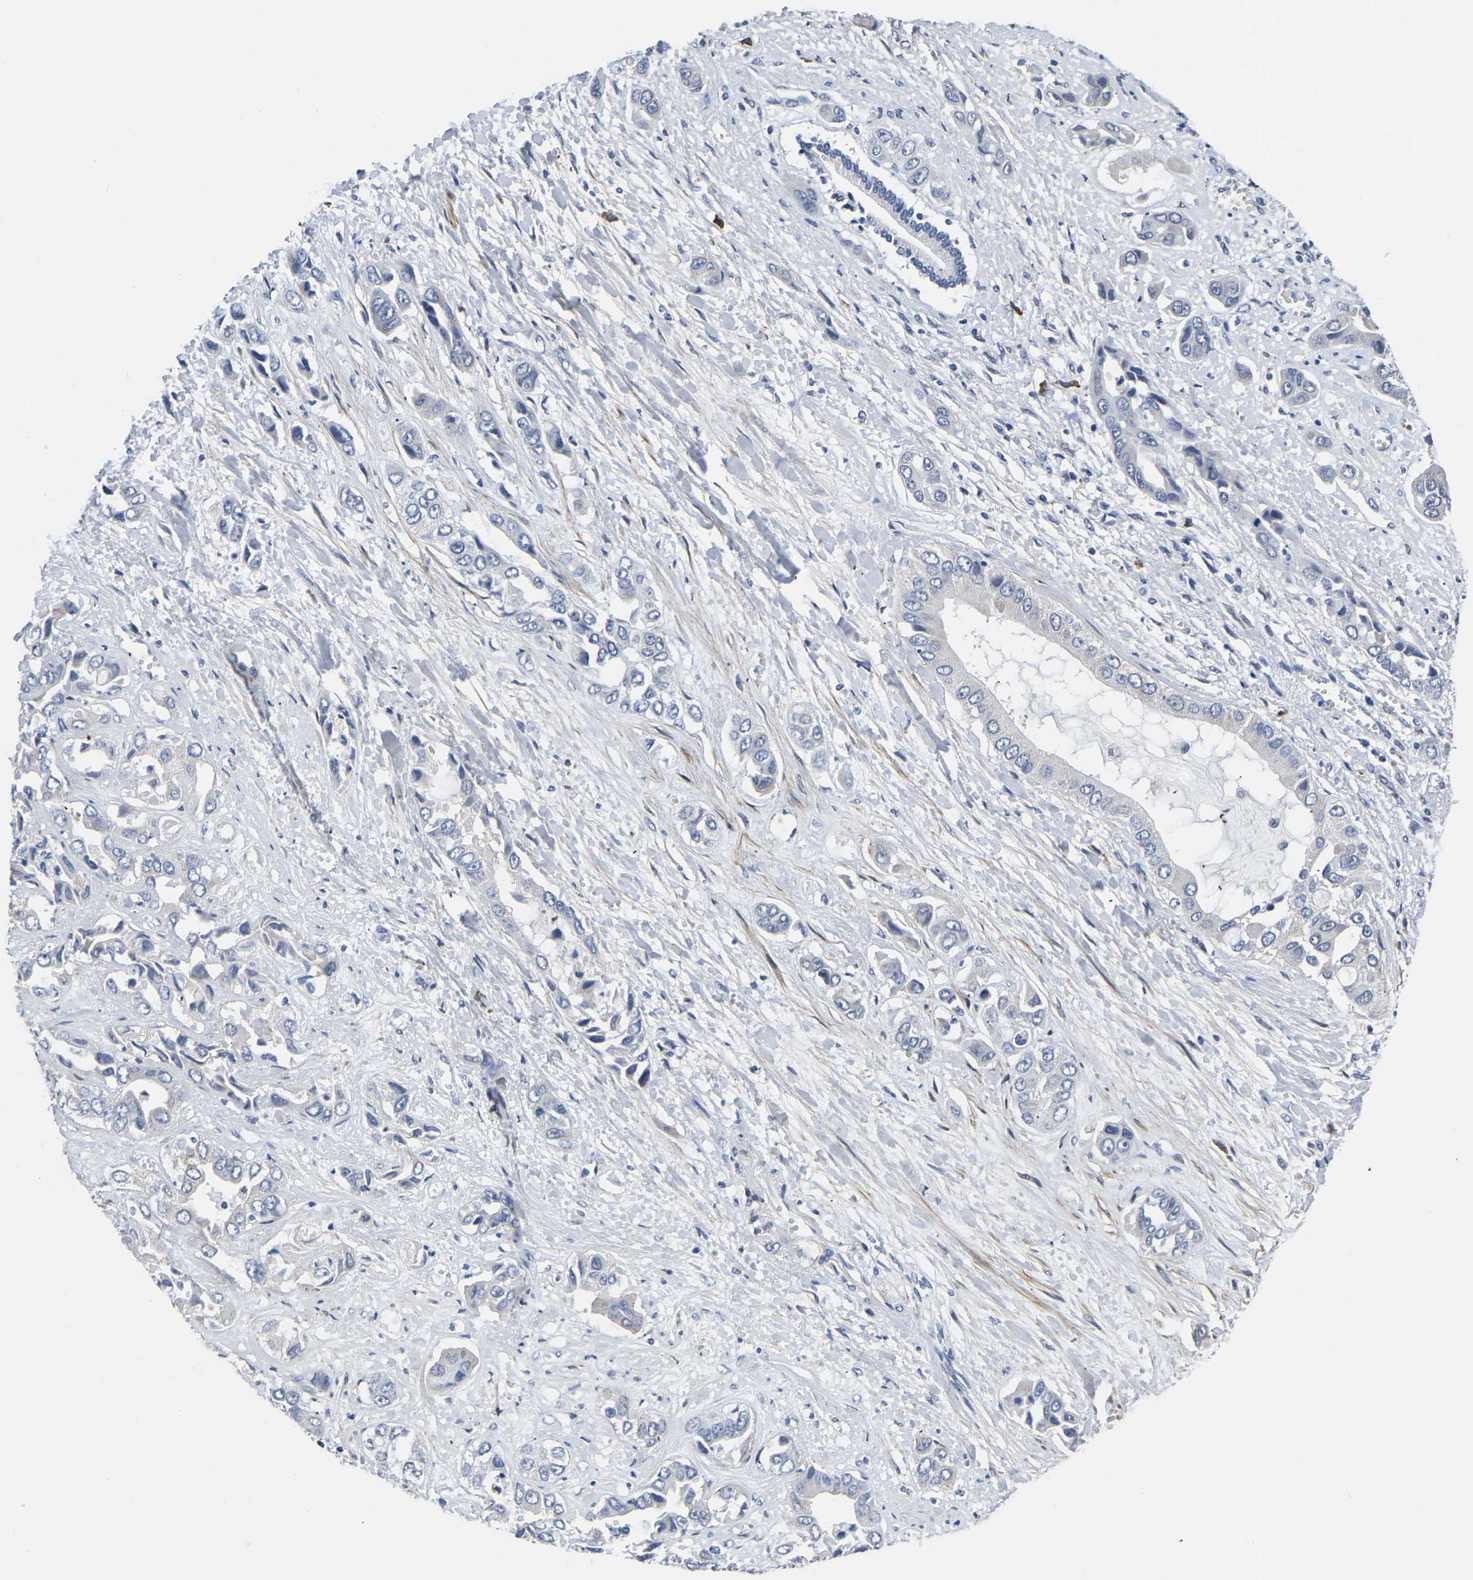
{"staining": {"intensity": "negative", "quantity": "none", "location": "none"}, "tissue": "liver cancer", "cell_type": "Tumor cells", "image_type": "cancer", "snomed": [{"axis": "morphology", "description": "Cholangiocarcinoma"}, {"axis": "topography", "description": "Liver"}], "caption": "Immunohistochemistry of human liver cancer demonstrates no positivity in tumor cells.", "gene": "PDLIM7", "patient": {"sex": "female", "age": 52}}